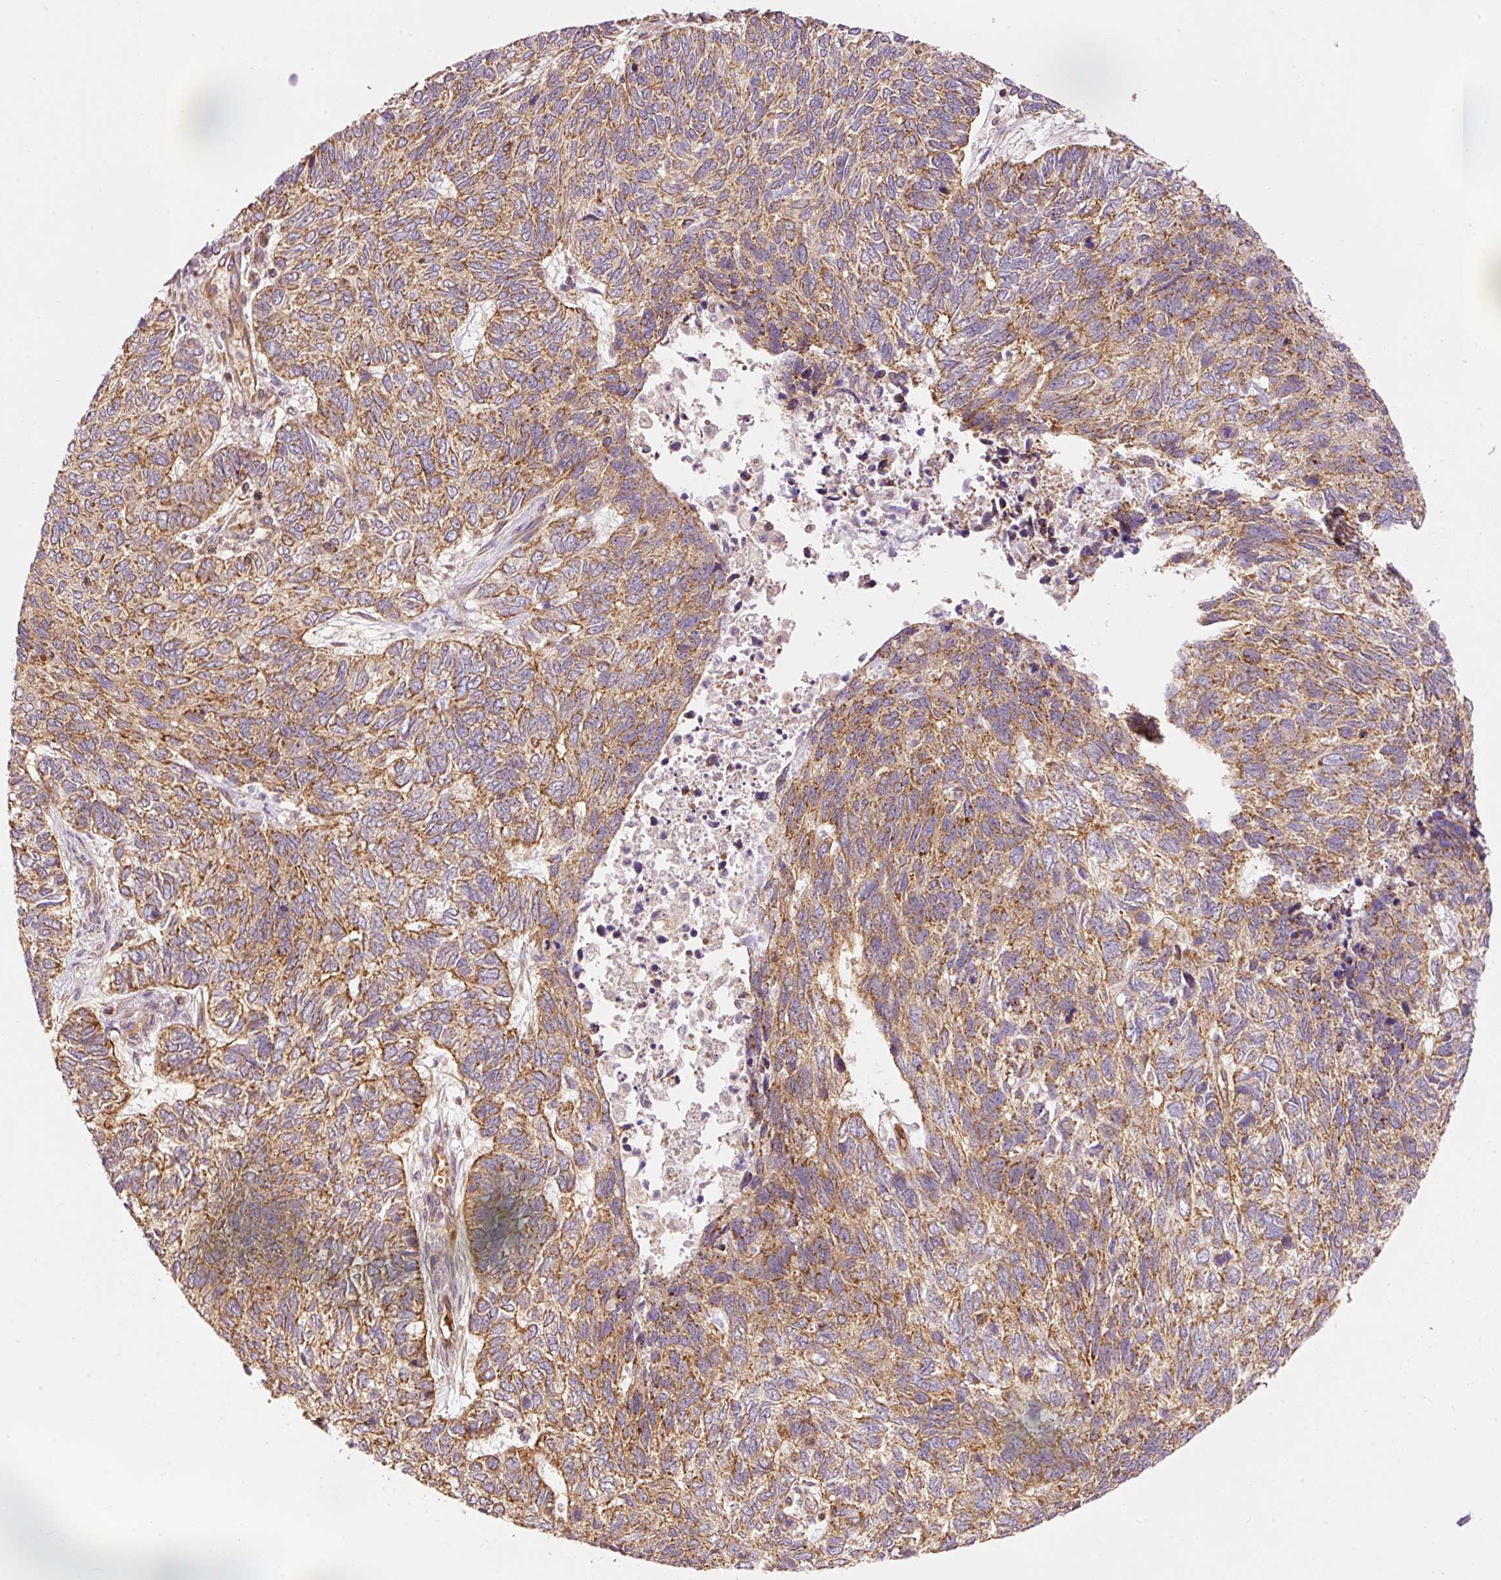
{"staining": {"intensity": "moderate", "quantity": ">75%", "location": "cytoplasmic/membranous"}, "tissue": "skin cancer", "cell_type": "Tumor cells", "image_type": "cancer", "snomed": [{"axis": "morphology", "description": "Basal cell carcinoma"}, {"axis": "topography", "description": "Skin"}], "caption": "Skin cancer (basal cell carcinoma) was stained to show a protein in brown. There is medium levels of moderate cytoplasmic/membranous staining in approximately >75% of tumor cells.", "gene": "ADCY4", "patient": {"sex": "female", "age": 65}}